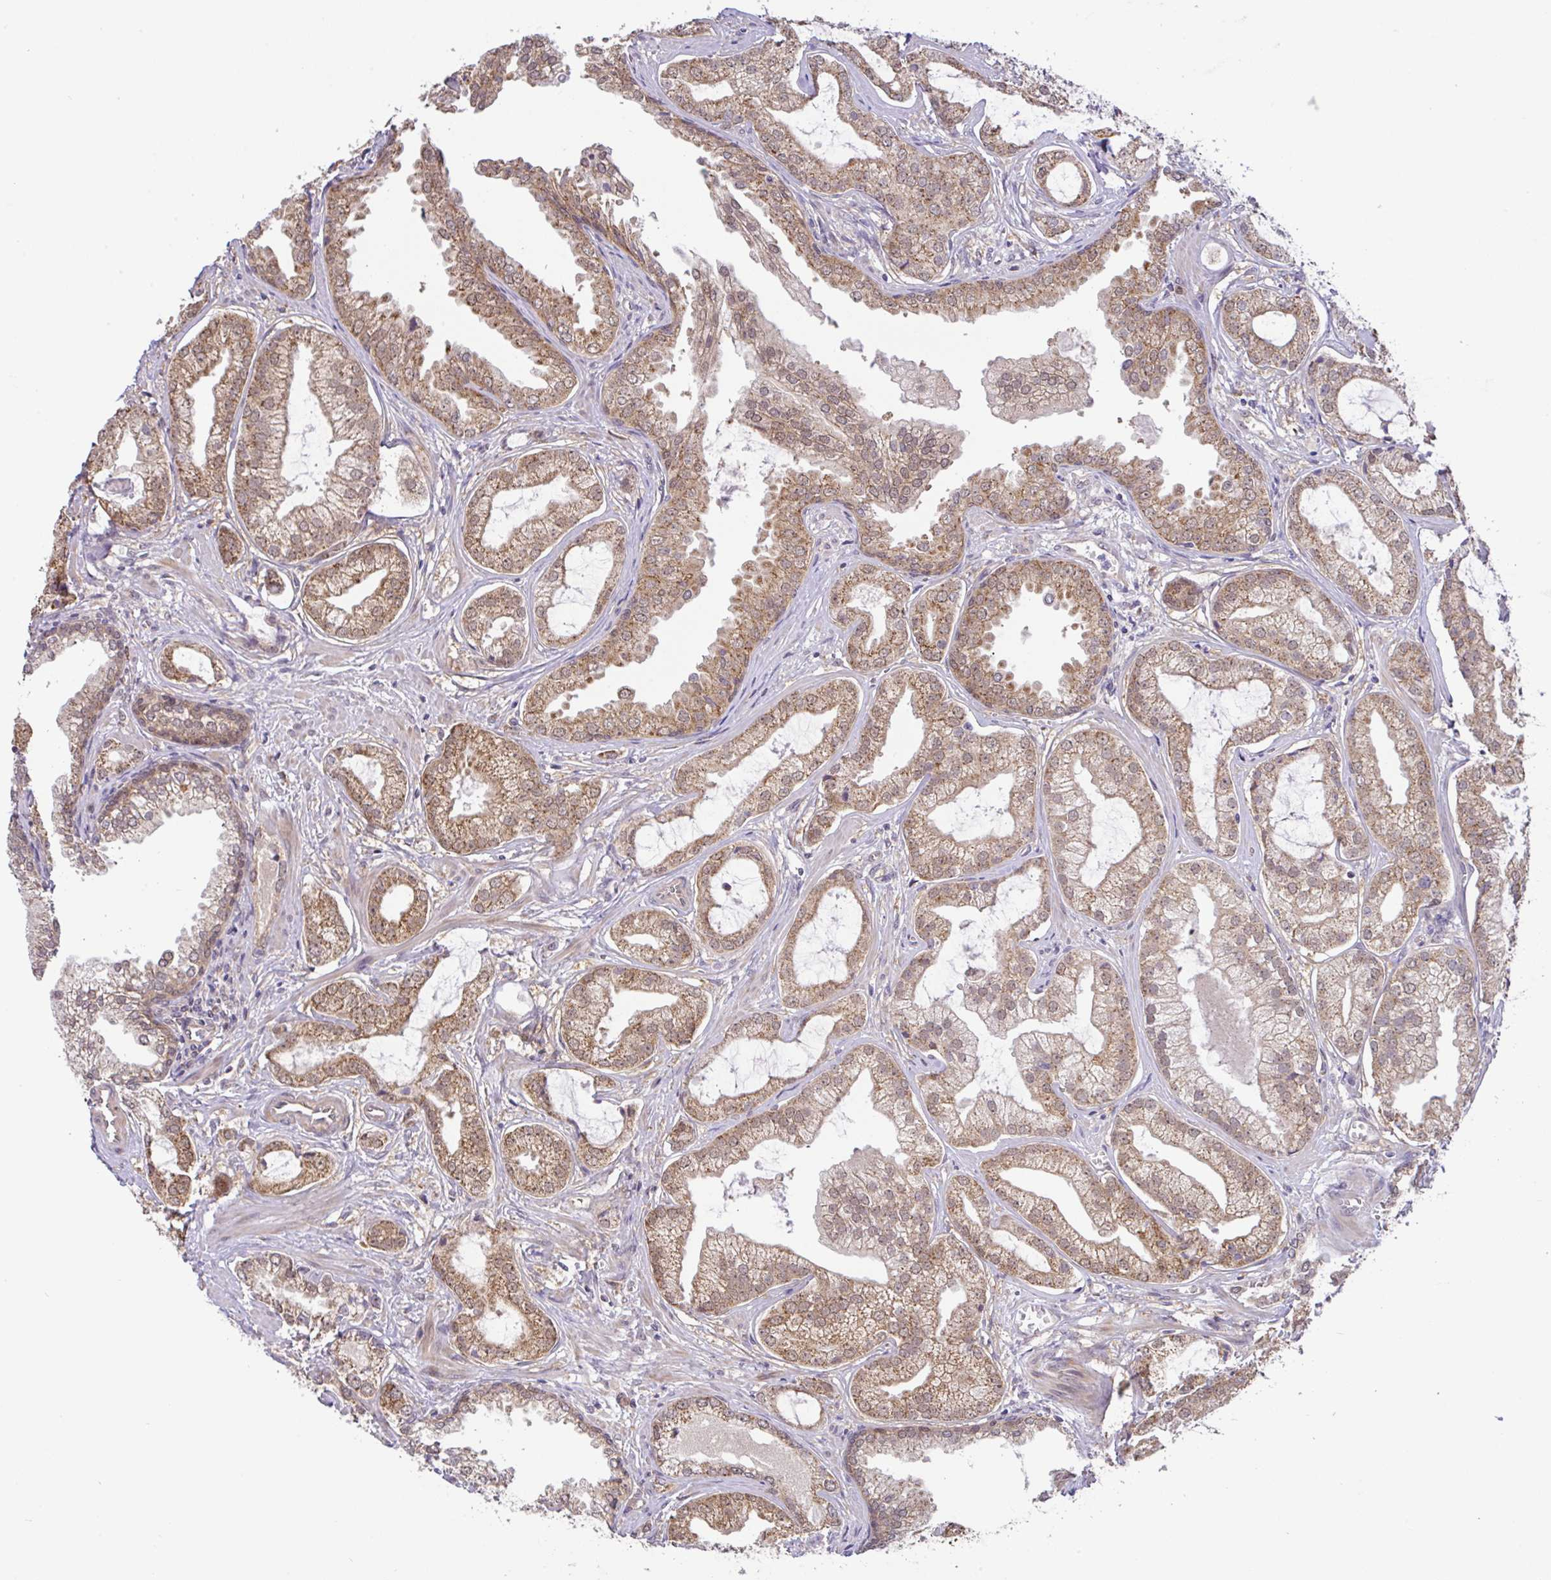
{"staining": {"intensity": "moderate", "quantity": ">75%", "location": "cytoplasmic/membranous"}, "tissue": "prostate cancer", "cell_type": "Tumor cells", "image_type": "cancer", "snomed": [{"axis": "morphology", "description": "Adenocarcinoma, Medium grade"}, {"axis": "topography", "description": "Prostate"}], "caption": "This photomicrograph demonstrates prostate cancer (medium-grade adenocarcinoma) stained with immunohistochemistry (IHC) to label a protein in brown. The cytoplasmic/membranous of tumor cells show moderate positivity for the protein. Nuclei are counter-stained blue.", "gene": "DLEU7", "patient": {"sex": "male", "age": 57}}